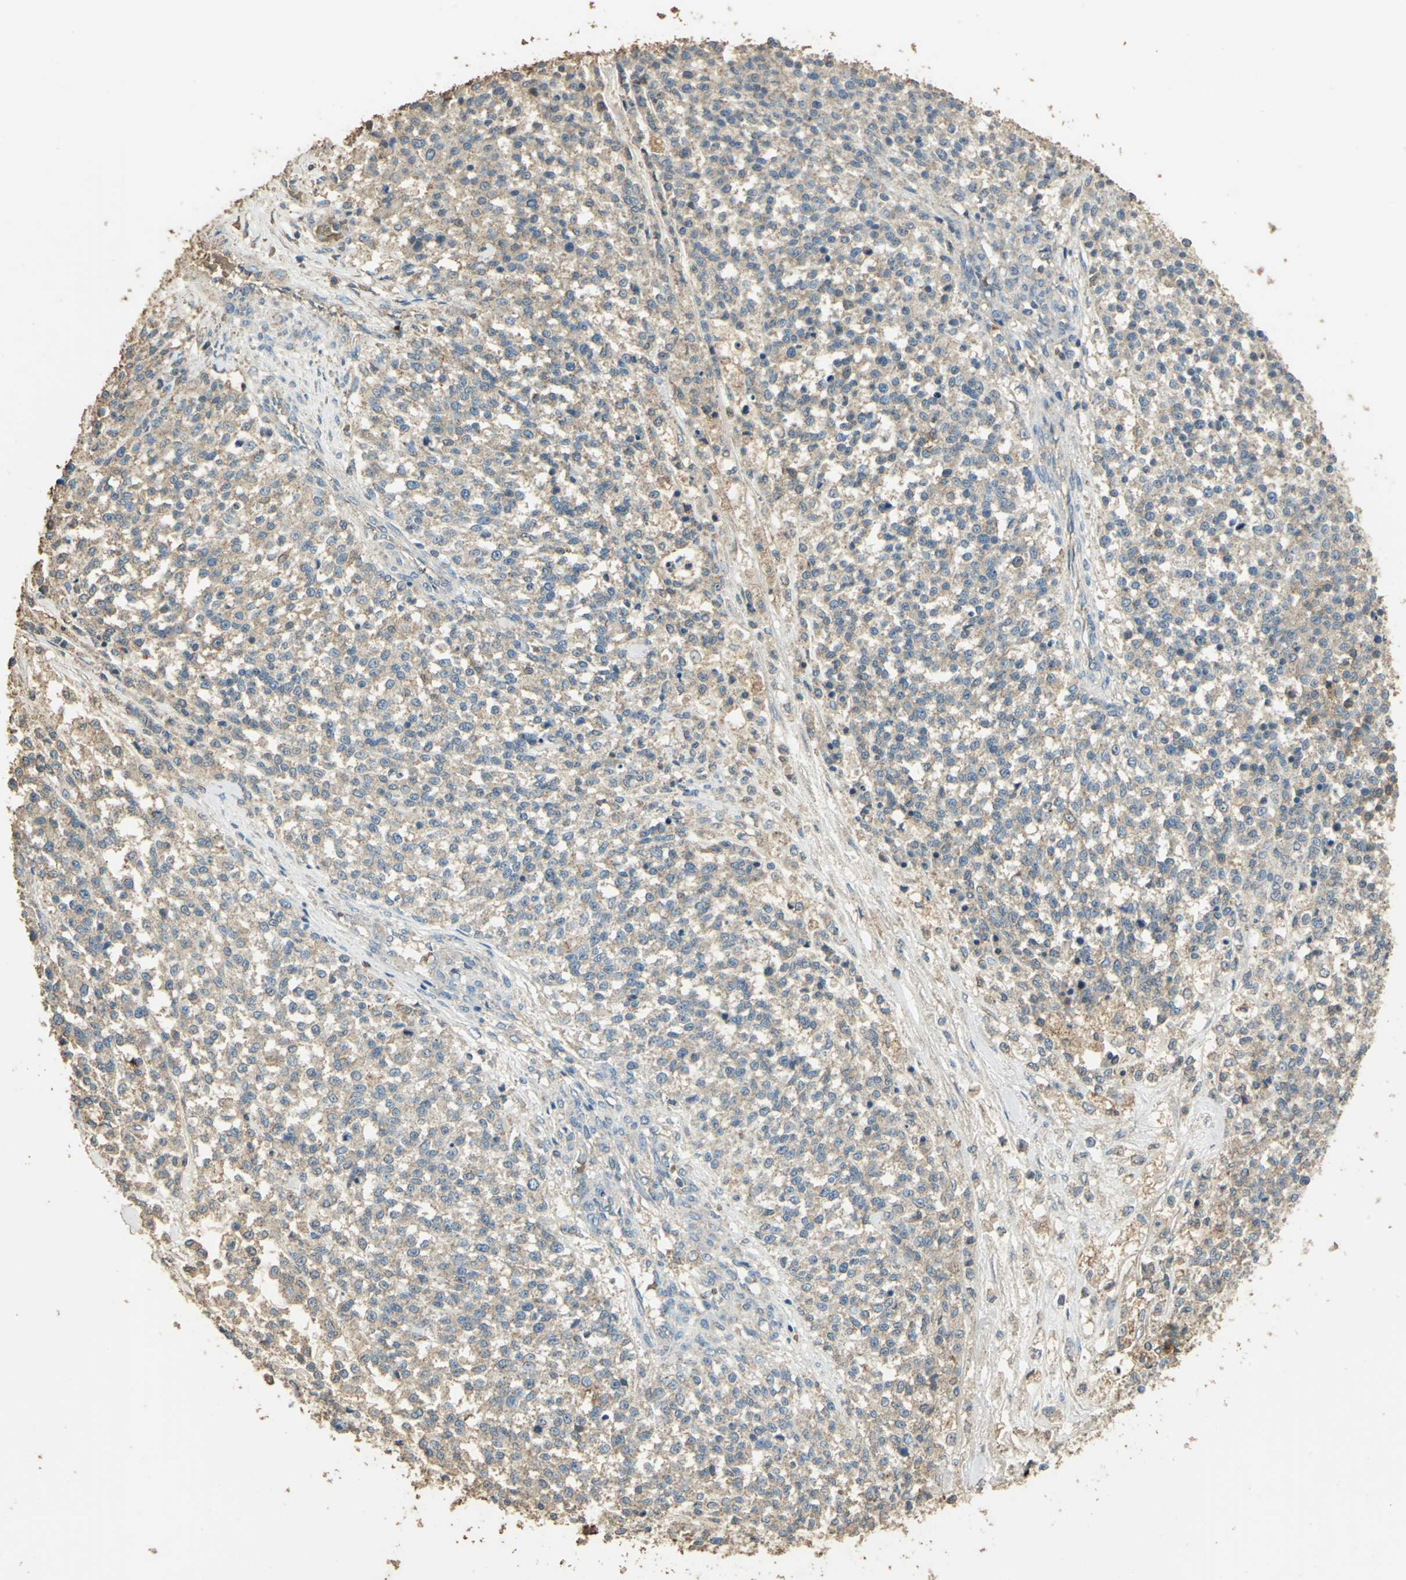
{"staining": {"intensity": "weak", "quantity": ">75%", "location": "cytoplasmic/membranous"}, "tissue": "testis cancer", "cell_type": "Tumor cells", "image_type": "cancer", "snomed": [{"axis": "morphology", "description": "Seminoma, NOS"}, {"axis": "topography", "description": "Testis"}], "caption": "Human testis cancer (seminoma) stained with a brown dye demonstrates weak cytoplasmic/membranous positive positivity in about >75% of tumor cells.", "gene": "TRAPPC2", "patient": {"sex": "male", "age": 59}}